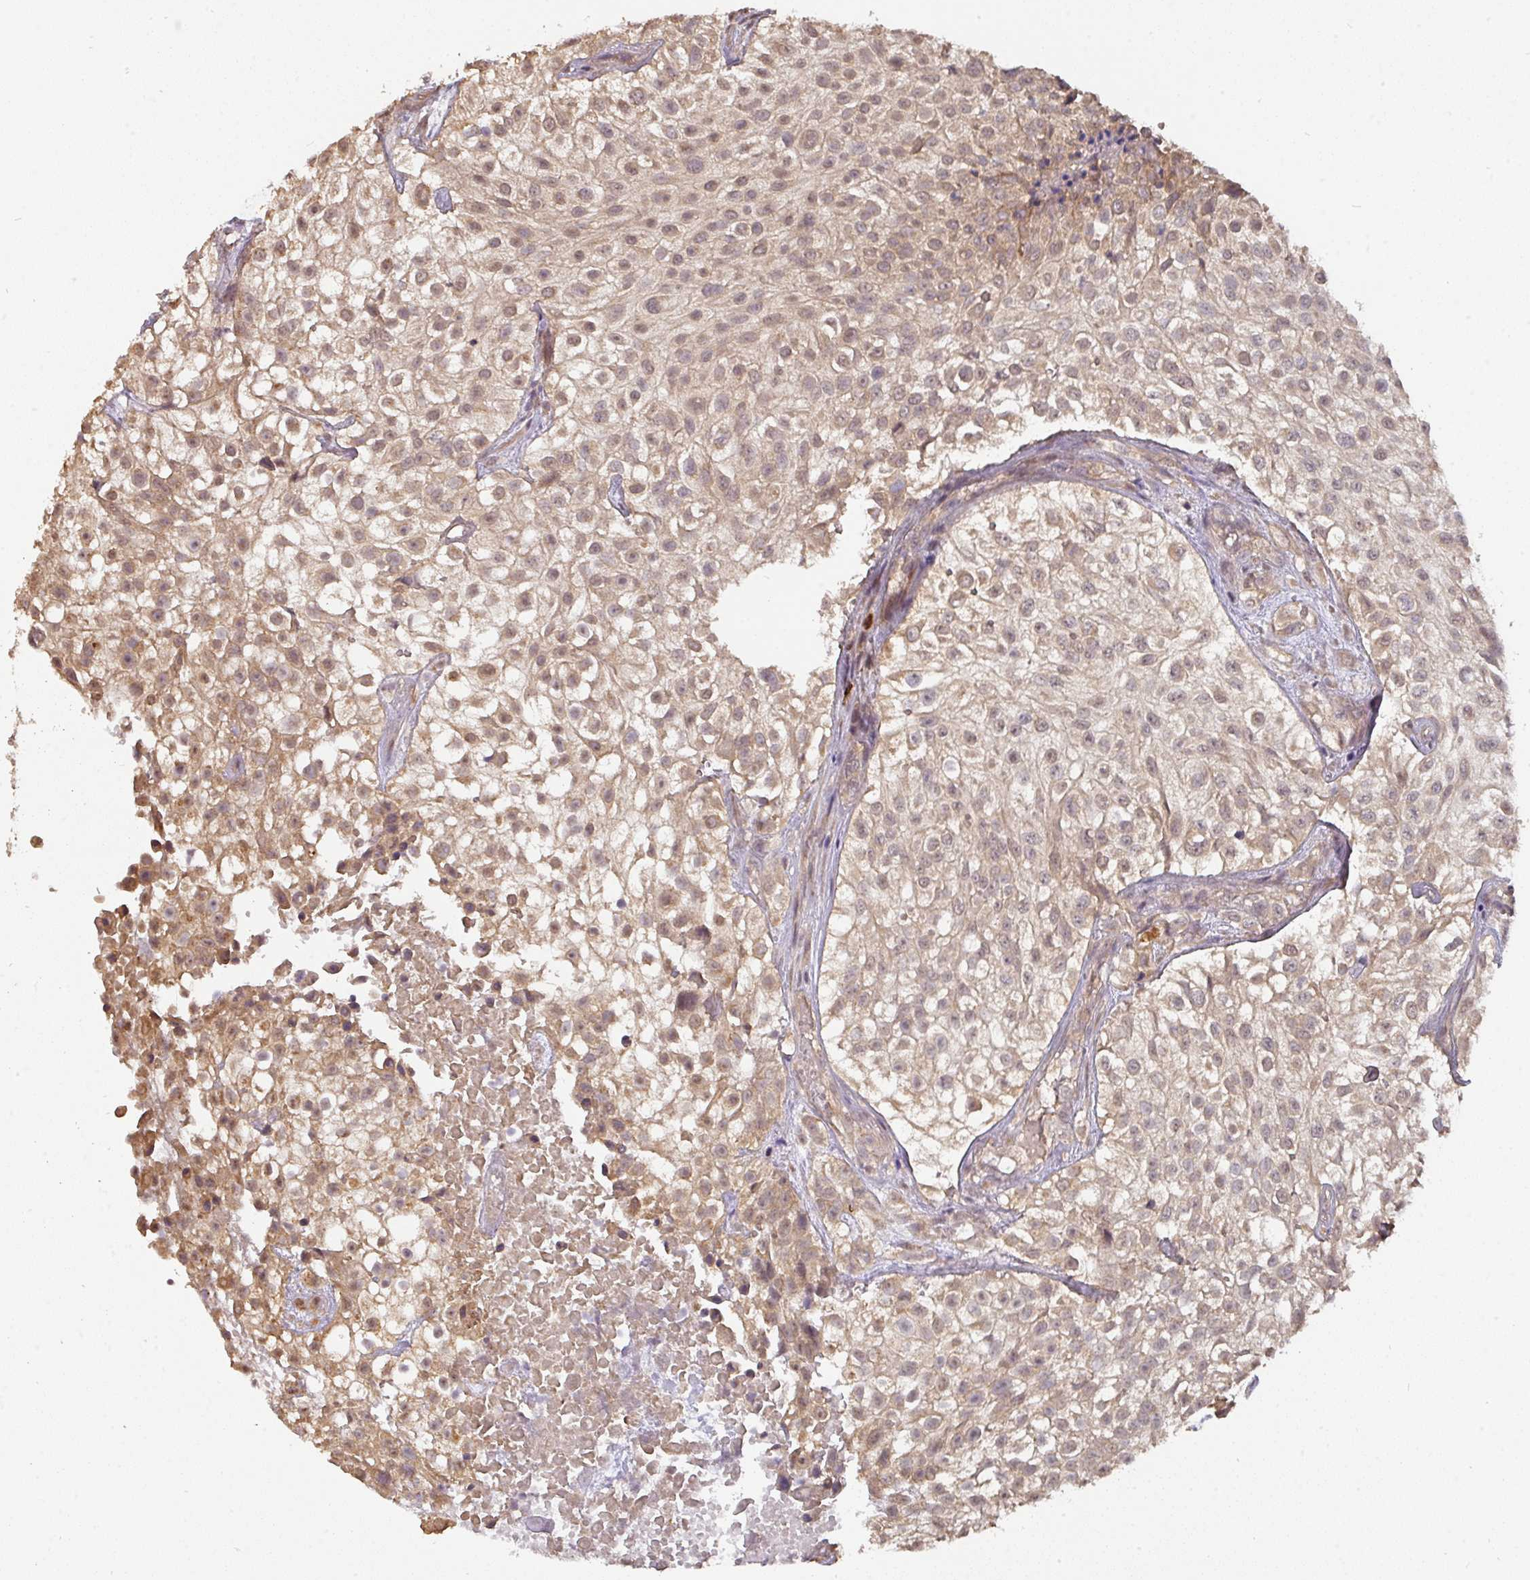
{"staining": {"intensity": "moderate", "quantity": ">75%", "location": "cytoplasmic/membranous,nuclear"}, "tissue": "urothelial cancer", "cell_type": "Tumor cells", "image_type": "cancer", "snomed": [{"axis": "morphology", "description": "Urothelial carcinoma, High grade"}, {"axis": "topography", "description": "Urinary bladder"}], "caption": "Protein analysis of urothelial cancer tissue reveals moderate cytoplasmic/membranous and nuclear positivity in about >75% of tumor cells.", "gene": "ACVR2B", "patient": {"sex": "male", "age": 56}}